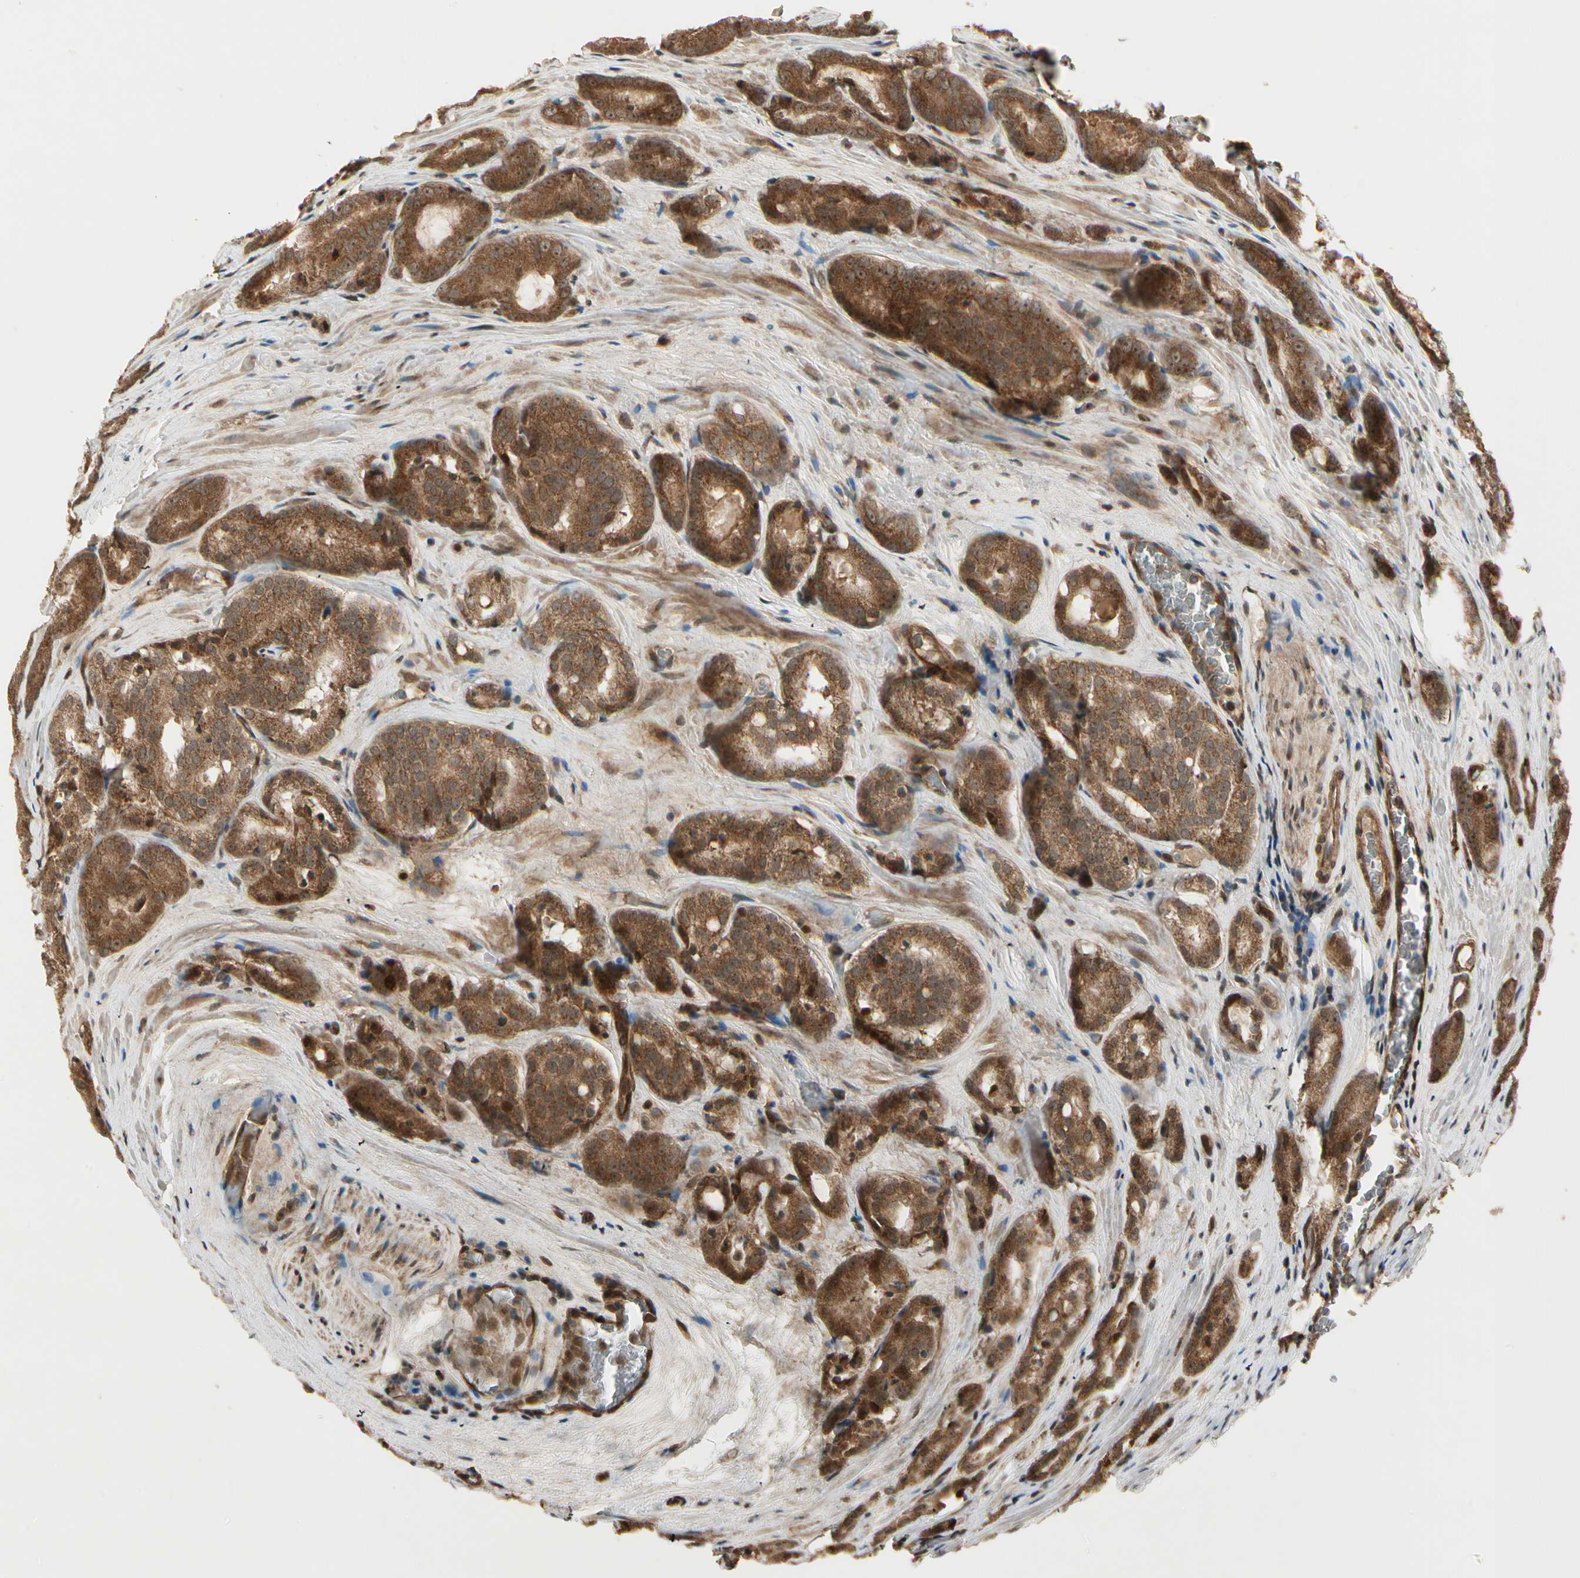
{"staining": {"intensity": "moderate", "quantity": ">75%", "location": "cytoplasmic/membranous"}, "tissue": "prostate cancer", "cell_type": "Tumor cells", "image_type": "cancer", "snomed": [{"axis": "morphology", "description": "Adenocarcinoma, High grade"}, {"axis": "topography", "description": "Prostate"}], "caption": "A brown stain shows moderate cytoplasmic/membranous staining of a protein in human prostate cancer (adenocarcinoma (high-grade)) tumor cells.", "gene": "GLUL", "patient": {"sex": "male", "age": 64}}